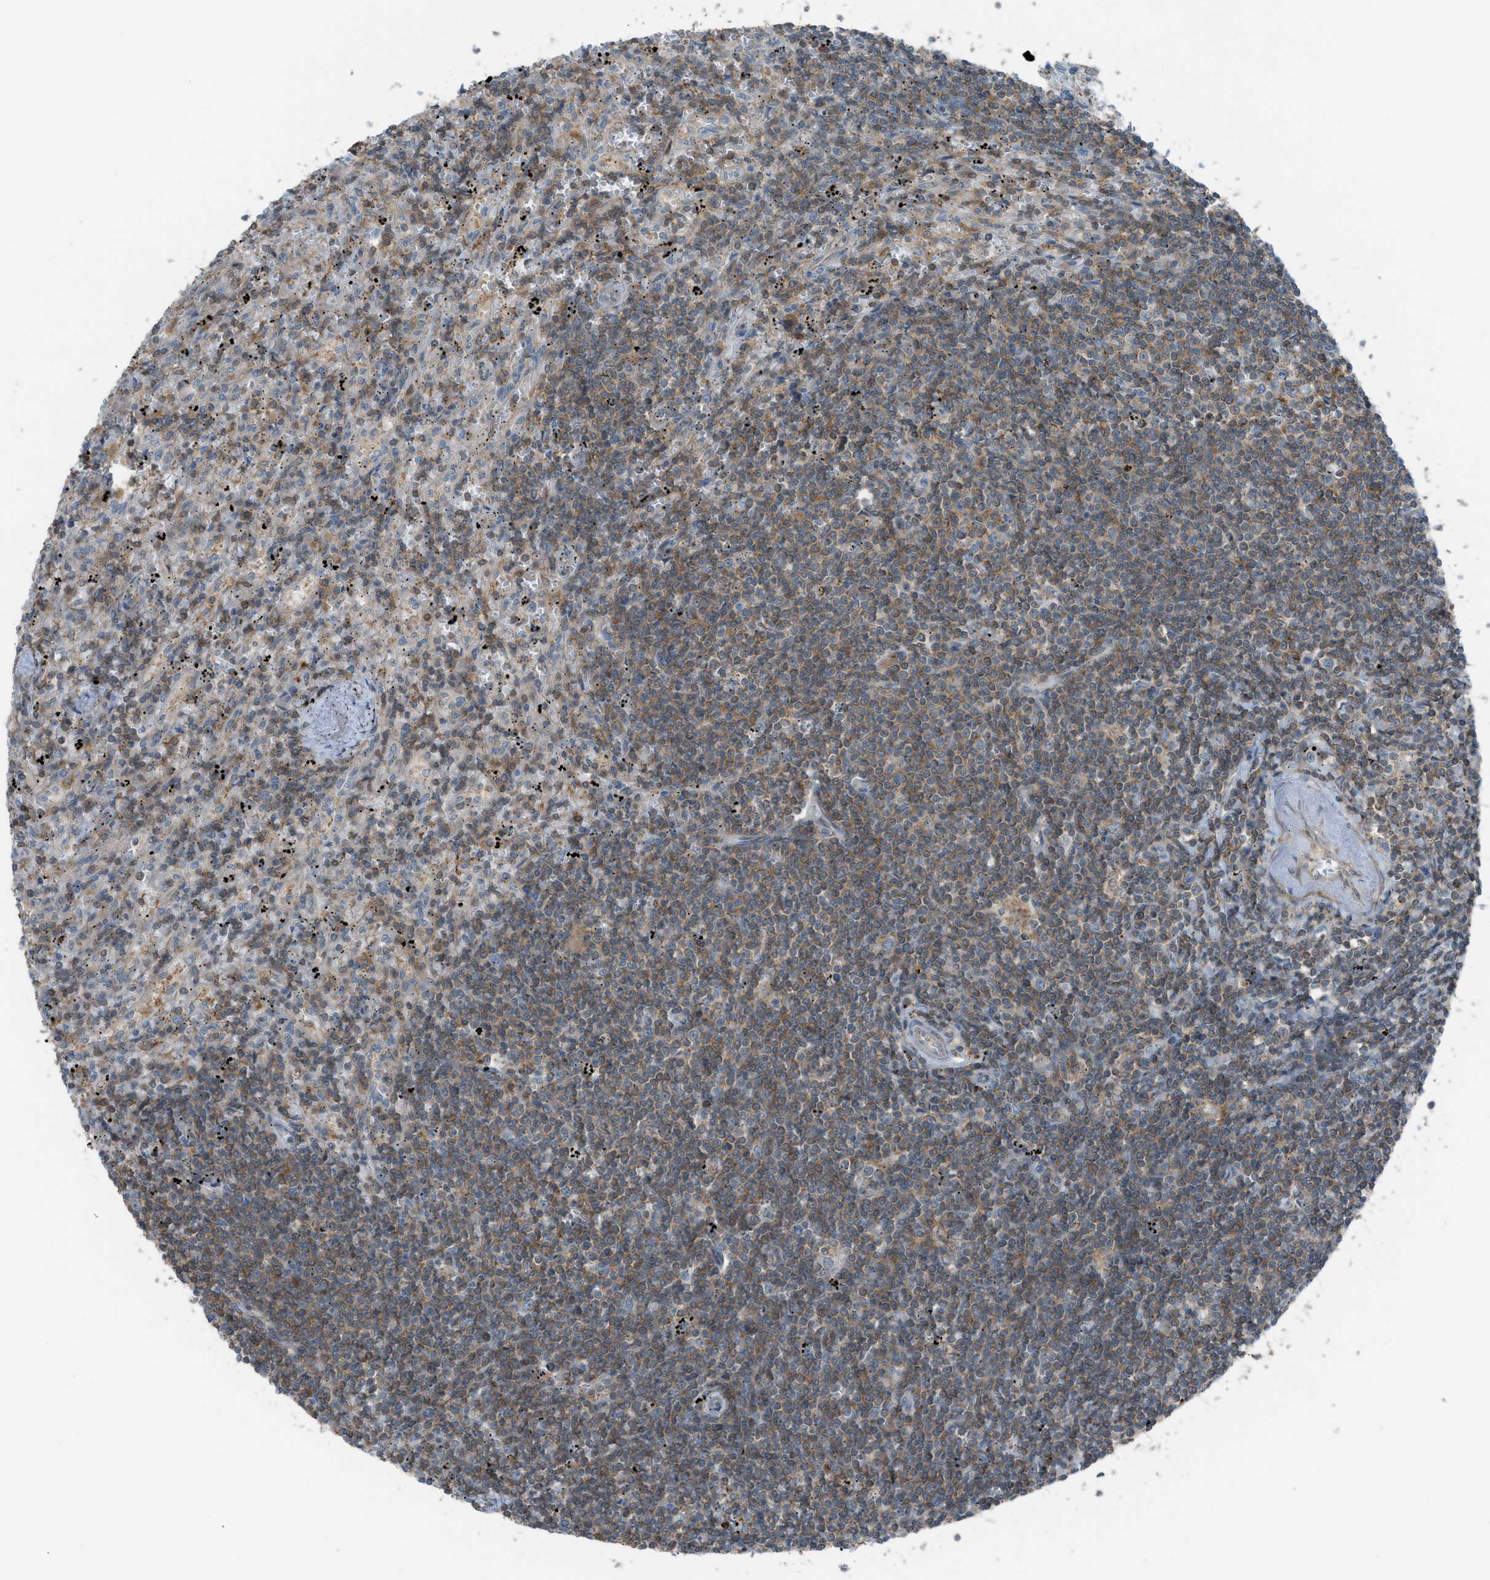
{"staining": {"intensity": "moderate", "quantity": "25%-75%", "location": "cytoplasmic/membranous"}, "tissue": "lymphoma", "cell_type": "Tumor cells", "image_type": "cancer", "snomed": [{"axis": "morphology", "description": "Malignant lymphoma, non-Hodgkin's type, Low grade"}, {"axis": "topography", "description": "Spleen"}], "caption": "Malignant lymphoma, non-Hodgkin's type (low-grade) tissue demonstrates moderate cytoplasmic/membranous positivity in approximately 25%-75% of tumor cells, visualized by immunohistochemistry. (Brightfield microscopy of DAB IHC at high magnification).", "gene": "DYRK1A", "patient": {"sex": "male", "age": 76}}